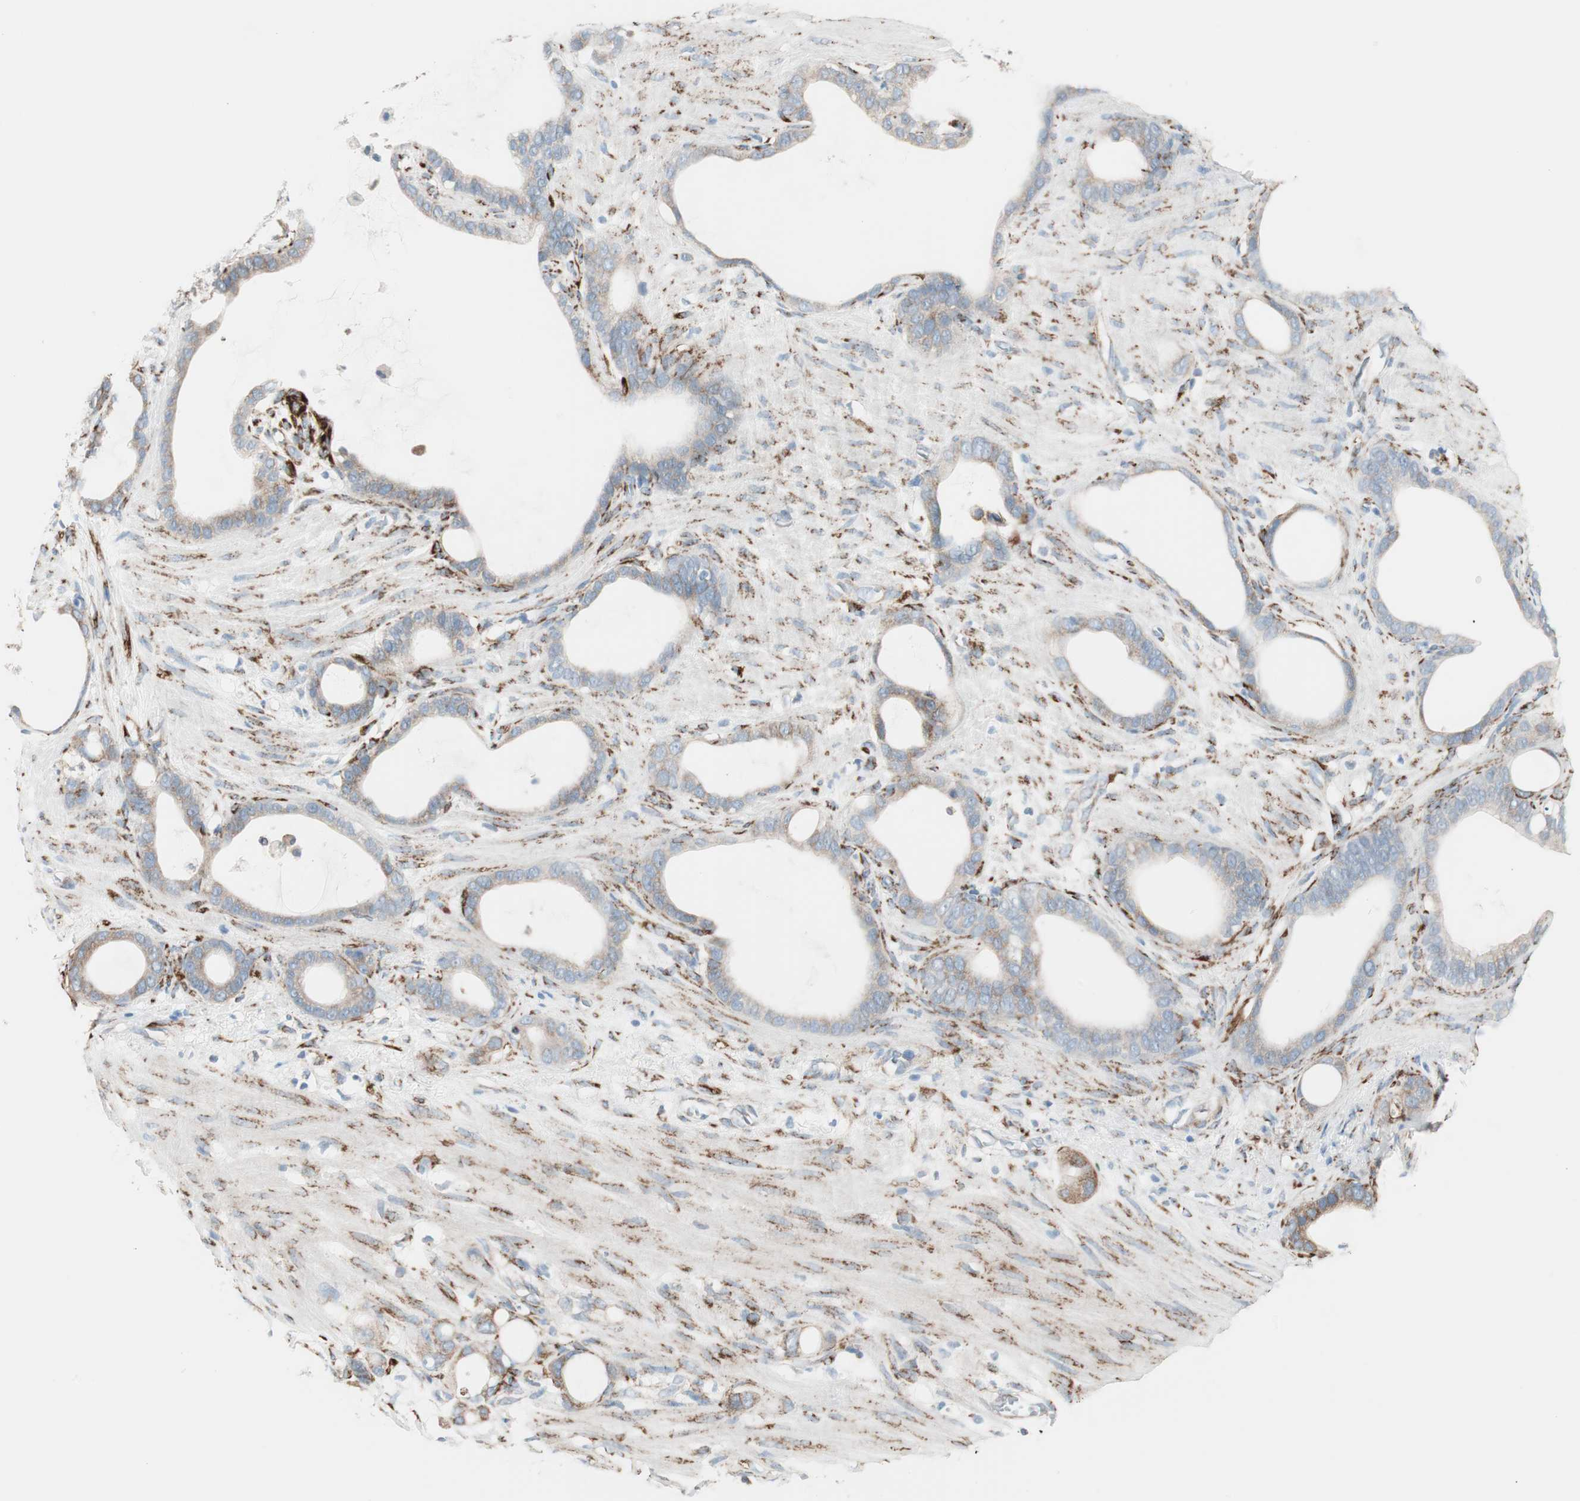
{"staining": {"intensity": "weak", "quantity": ">75%", "location": "cytoplasmic/membranous"}, "tissue": "stomach cancer", "cell_type": "Tumor cells", "image_type": "cancer", "snomed": [{"axis": "morphology", "description": "Adenocarcinoma, NOS"}, {"axis": "topography", "description": "Stomach"}], "caption": "This micrograph displays immunohistochemistry (IHC) staining of human stomach cancer, with low weak cytoplasmic/membranous expression in about >75% of tumor cells.", "gene": "P4HTM", "patient": {"sex": "female", "age": 75}}